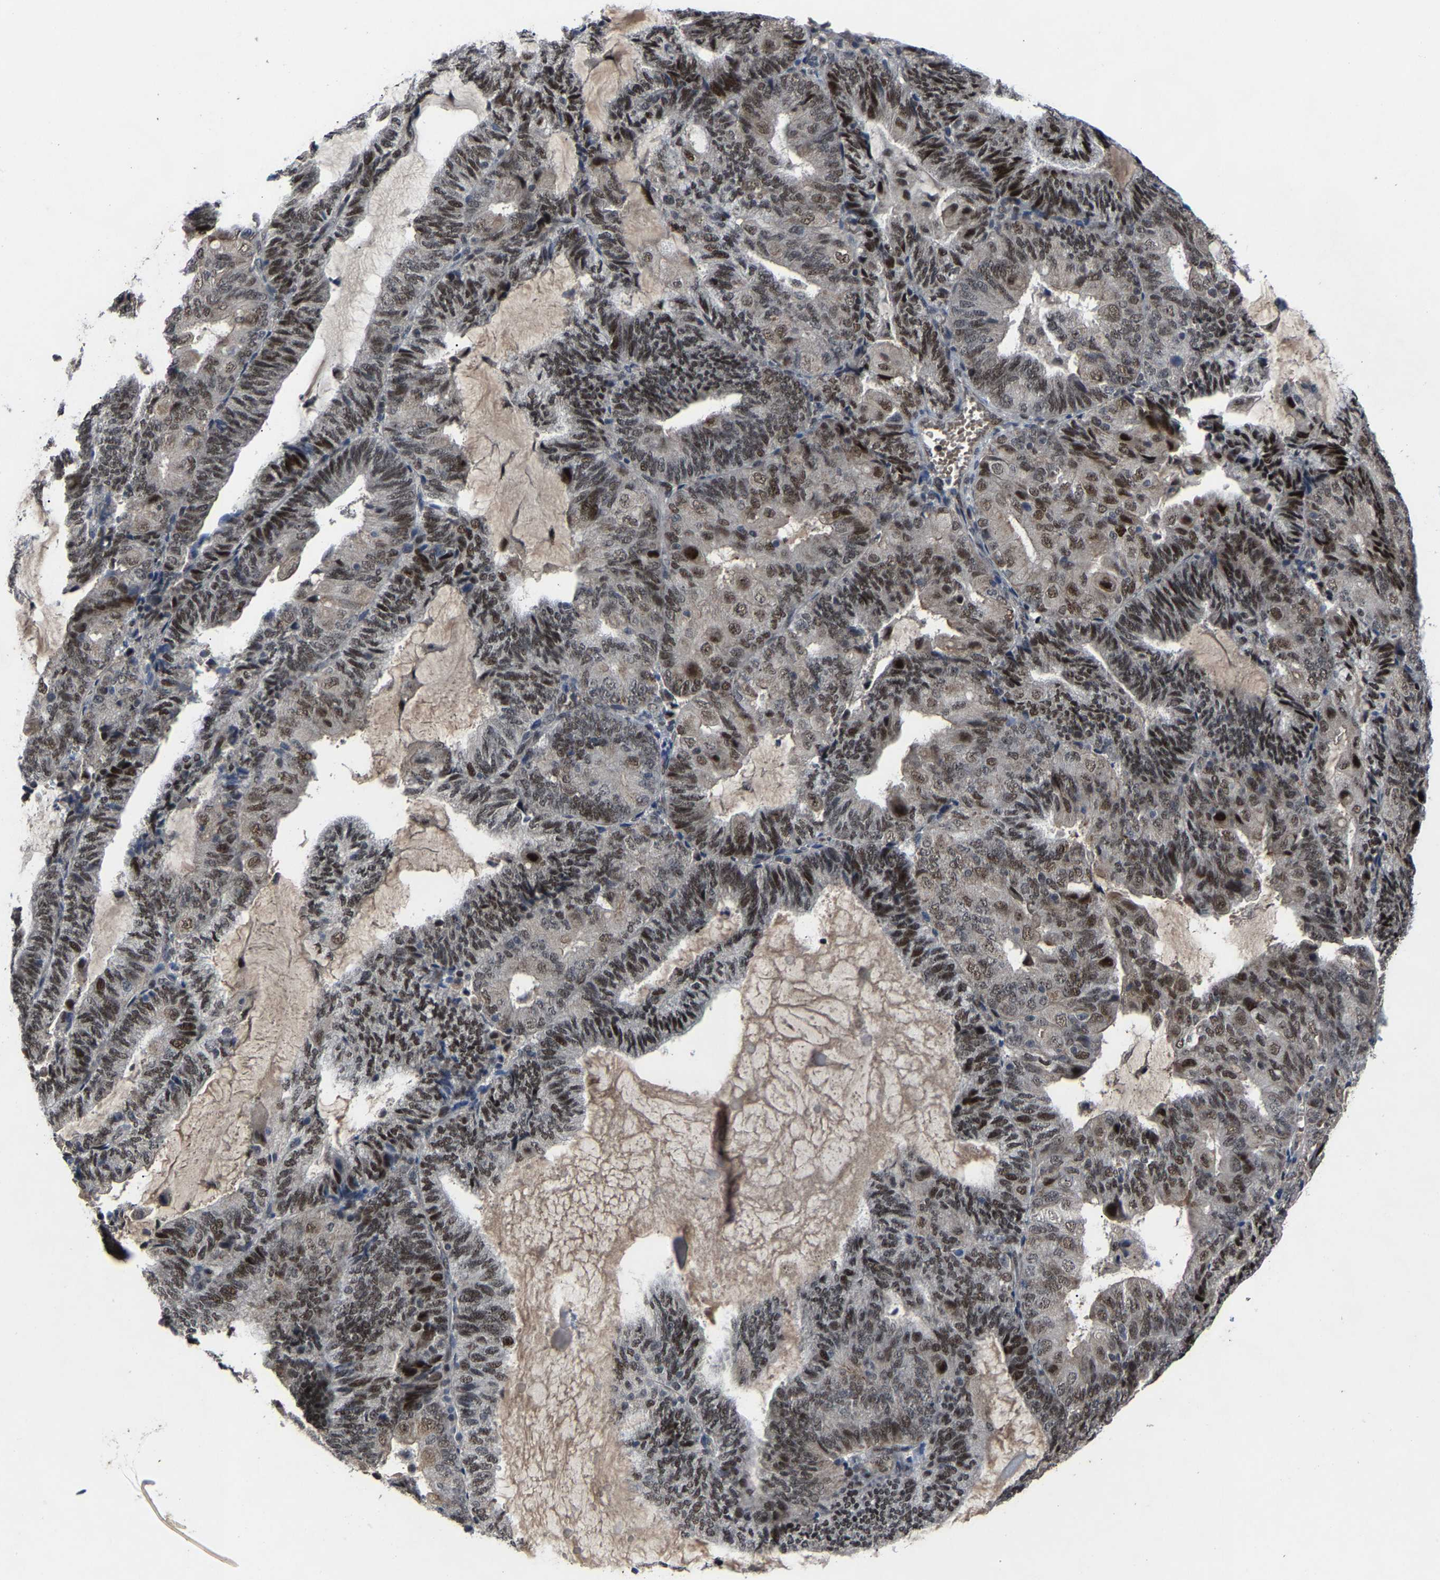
{"staining": {"intensity": "moderate", "quantity": ">75%", "location": "nuclear"}, "tissue": "endometrial cancer", "cell_type": "Tumor cells", "image_type": "cancer", "snomed": [{"axis": "morphology", "description": "Adenocarcinoma, NOS"}, {"axis": "topography", "description": "Endometrium"}], "caption": "DAB (3,3'-diaminobenzidine) immunohistochemical staining of human endometrial cancer reveals moderate nuclear protein positivity in approximately >75% of tumor cells.", "gene": "LSM8", "patient": {"sex": "female", "age": 81}}